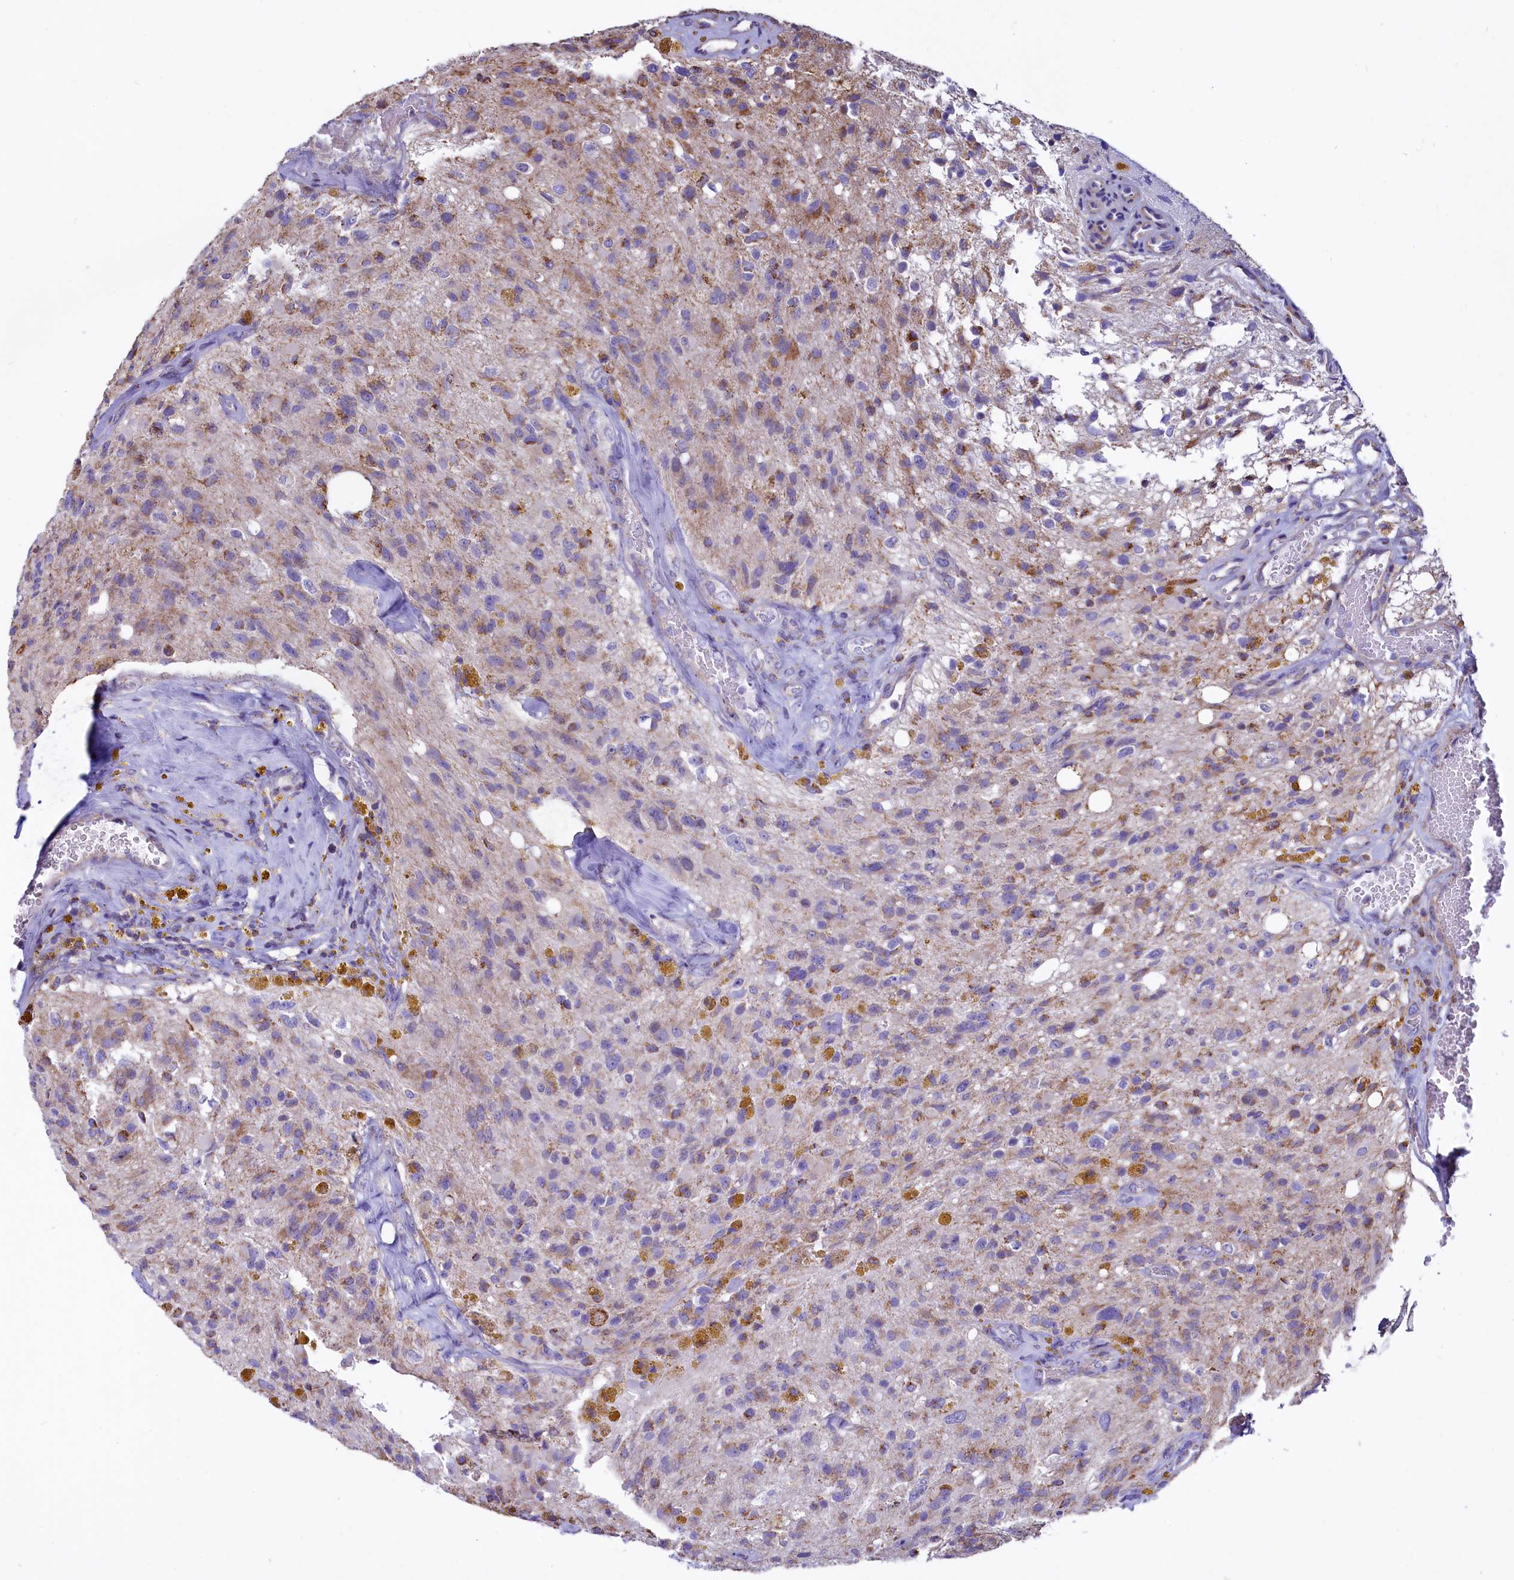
{"staining": {"intensity": "moderate", "quantity": "<25%", "location": "cytoplasmic/membranous"}, "tissue": "glioma", "cell_type": "Tumor cells", "image_type": "cancer", "snomed": [{"axis": "morphology", "description": "Glioma, malignant, High grade"}, {"axis": "topography", "description": "Brain"}], "caption": "Malignant glioma (high-grade) stained for a protein (brown) displays moderate cytoplasmic/membranous positive expression in approximately <25% of tumor cells.", "gene": "VWCE", "patient": {"sex": "male", "age": 69}}